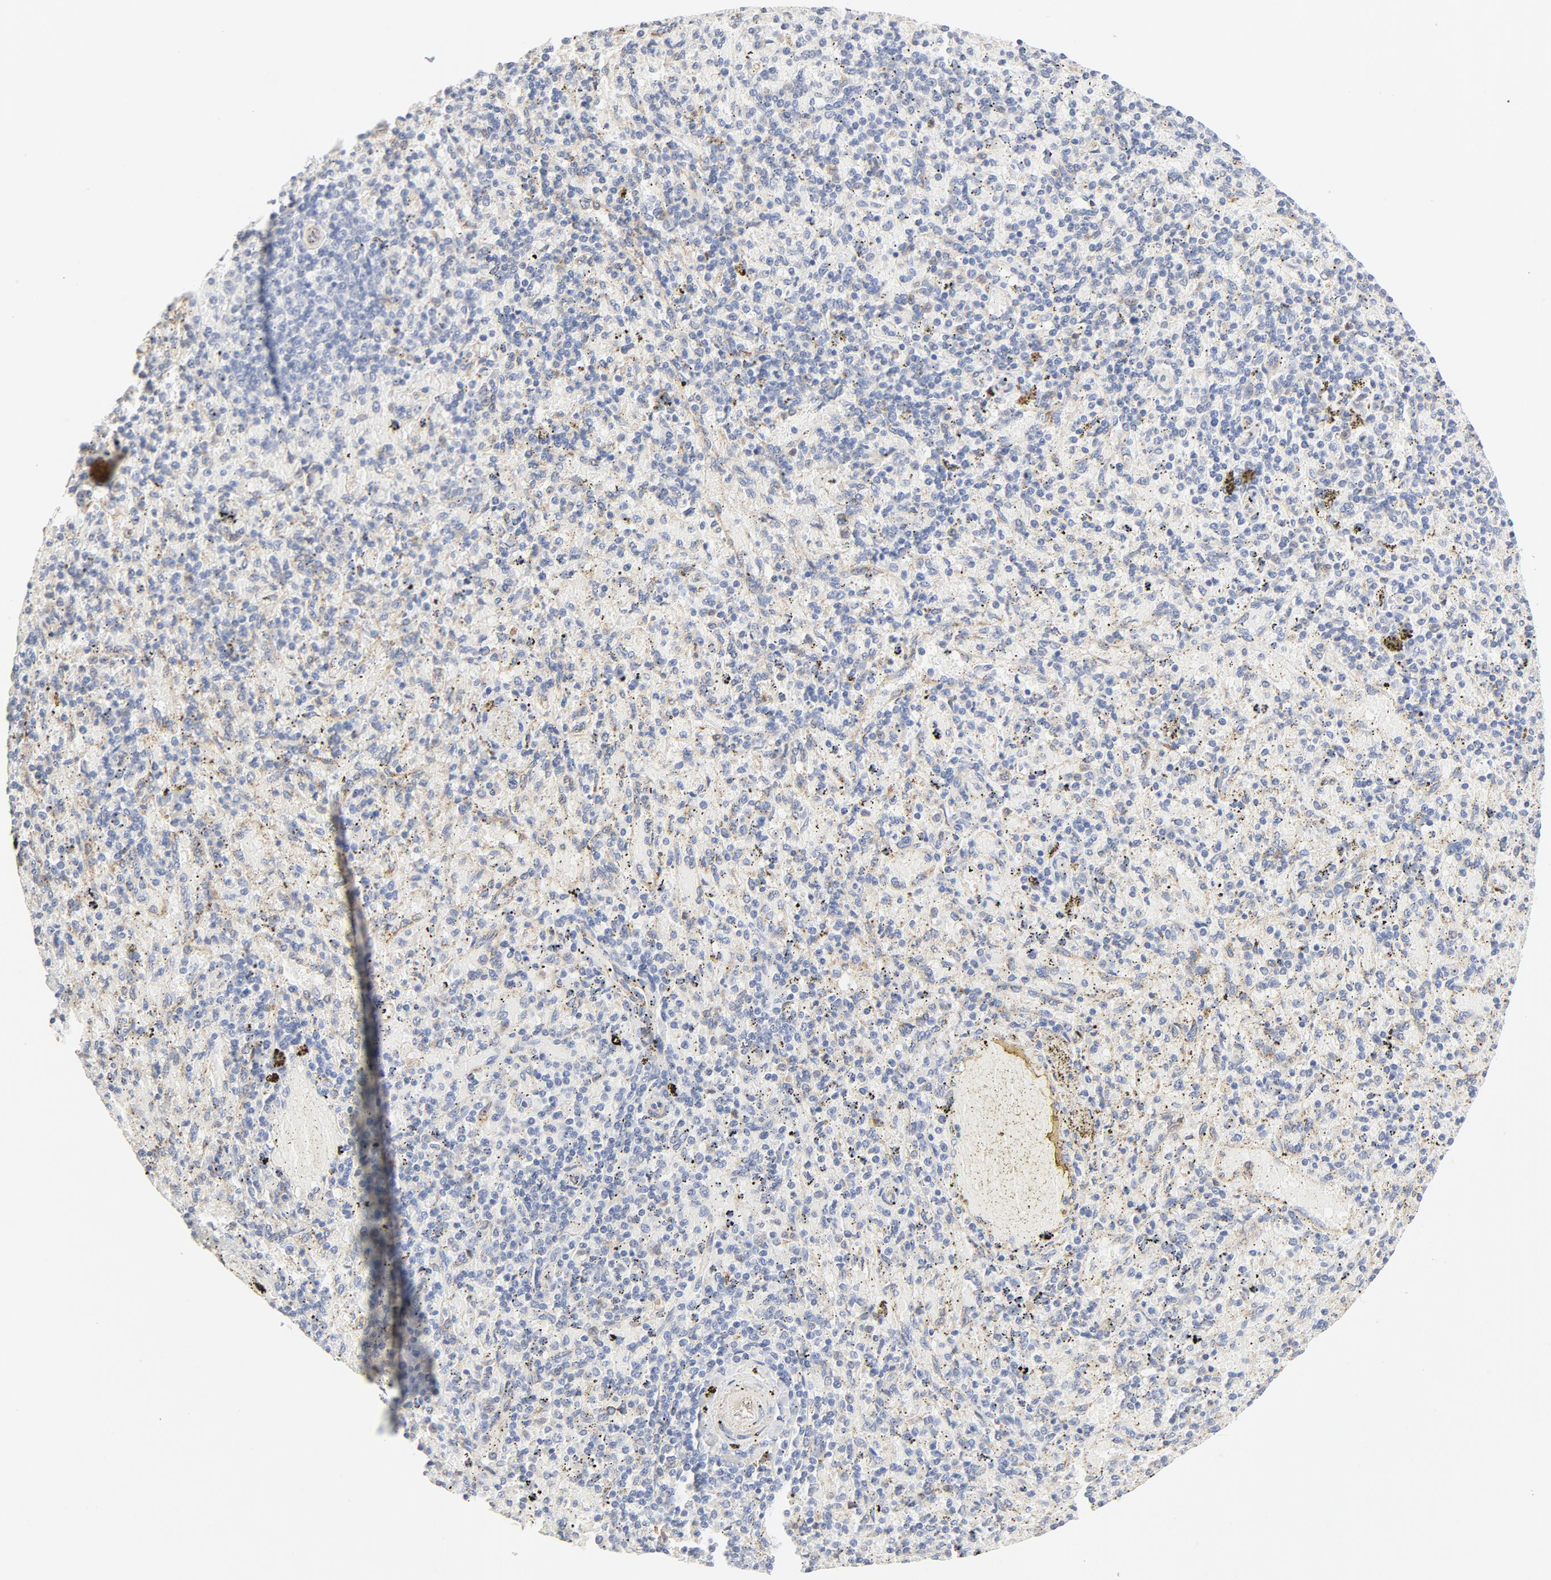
{"staining": {"intensity": "weak", "quantity": "25%-75%", "location": "cytoplasmic/membranous"}, "tissue": "spleen", "cell_type": "Cells in red pulp", "image_type": "normal", "snomed": [{"axis": "morphology", "description": "Normal tissue, NOS"}, {"axis": "topography", "description": "Spleen"}], "caption": "This is an image of immunohistochemistry (IHC) staining of unremarkable spleen, which shows weak positivity in the cytoplasmic/membranous of cells in red pulp.", "gene": "MAGEB17", "patient": {"sex": "female", "age": 43}}